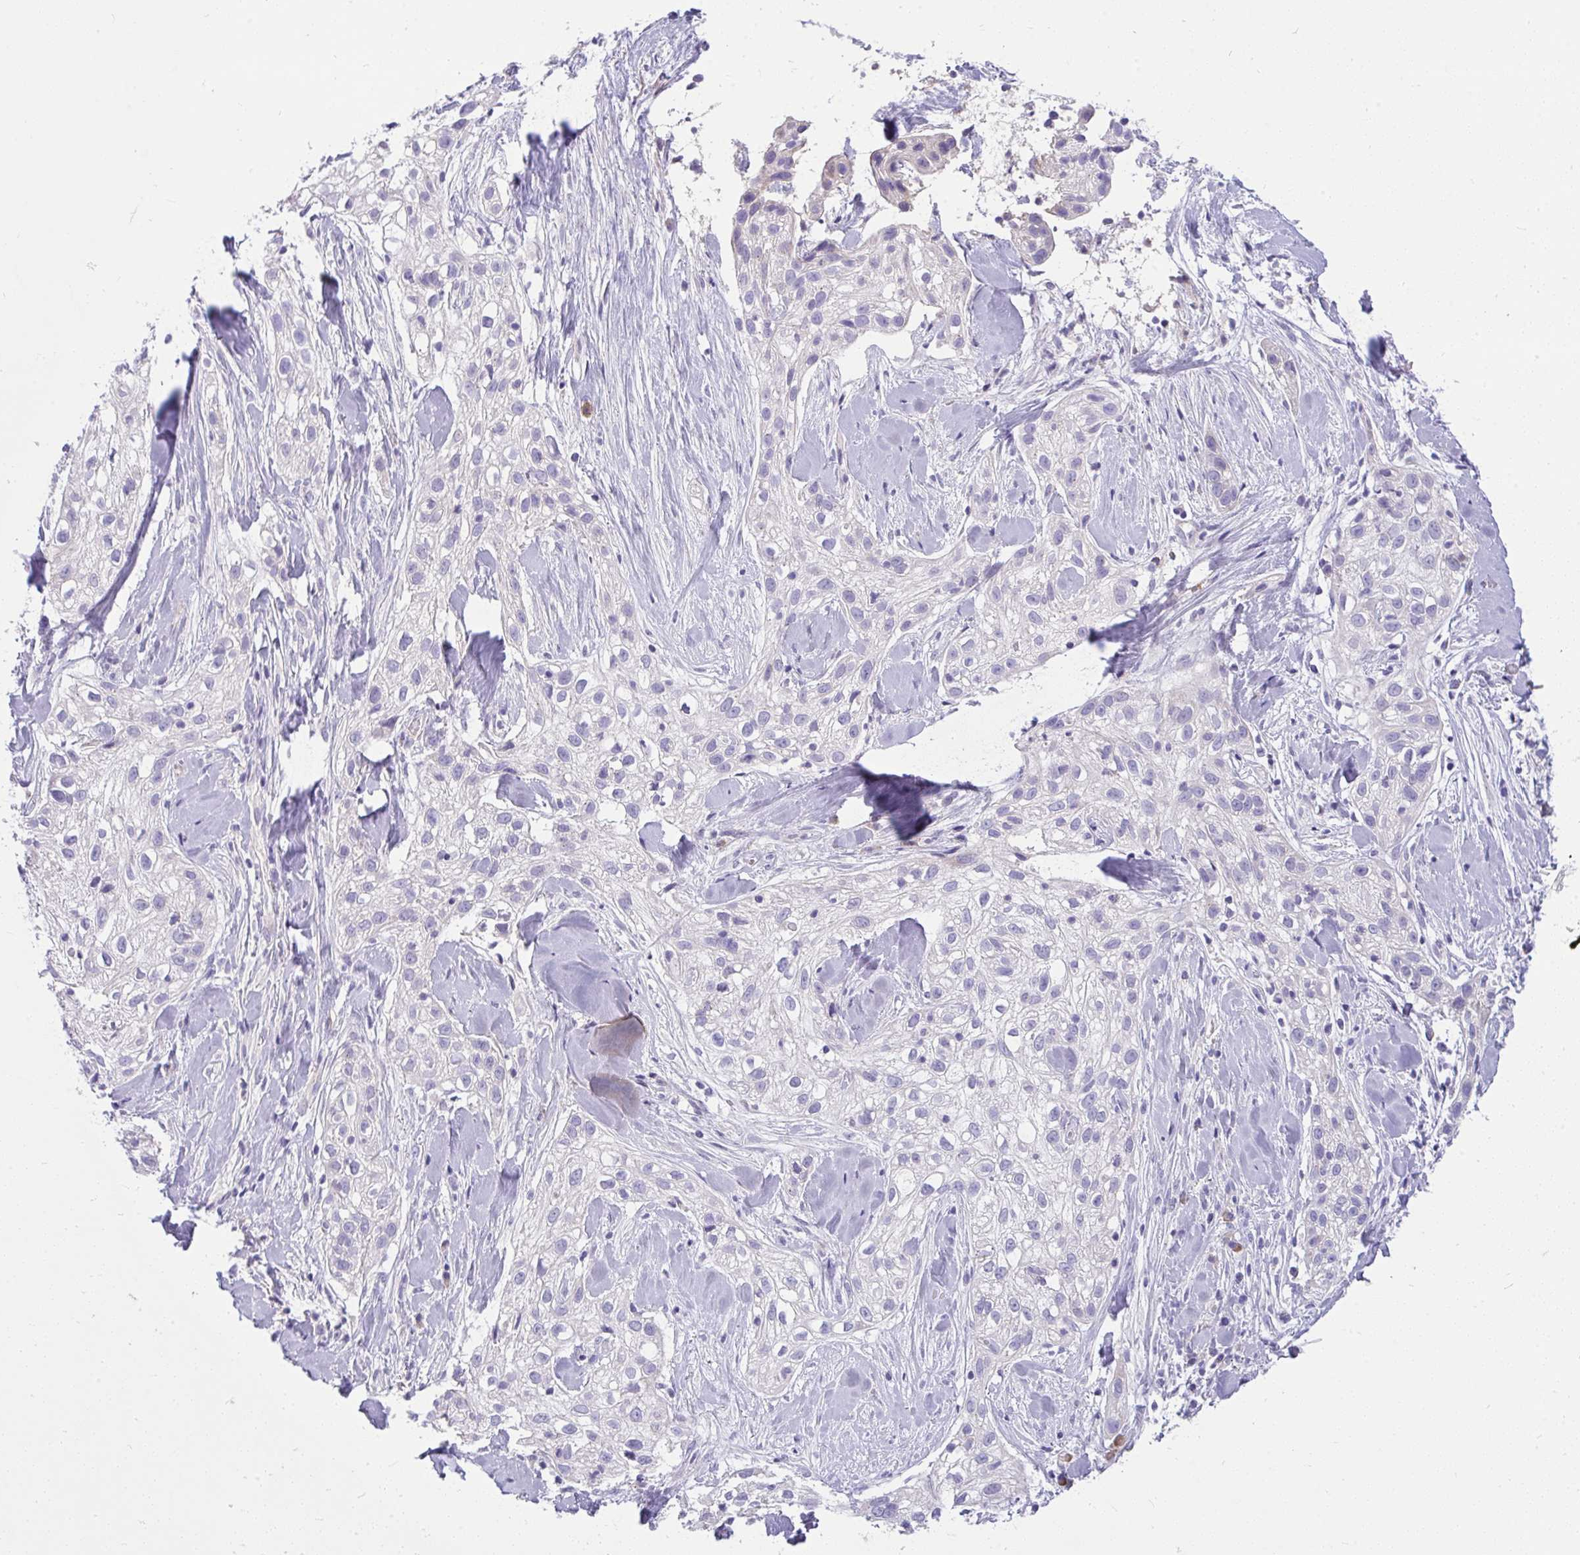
{"staining": {"intensity": "negative", "quantity": "none", "location": "none"}, "tissue": "skin cancer", "cell_type": "Tumor cells", "image_type": "cancer", "snomed": [{"axis": "morphology", "description": "Squamous cell carcinoma, NOS"}, {"axis": "topography", "description": "Skin"}], "caption": "An immunohistochemistry micrograph of skin cancer (squamous cell carcinoma) is shown. There is no staining in tumor cells of skin cancer (squamous cell carcinoma). (DAB immunohistochemistry (IHC) visualized using brightfield microscopy, high magnification).", "gene": "PIGZ", "patient": {"sex": "male", "age": 82}}